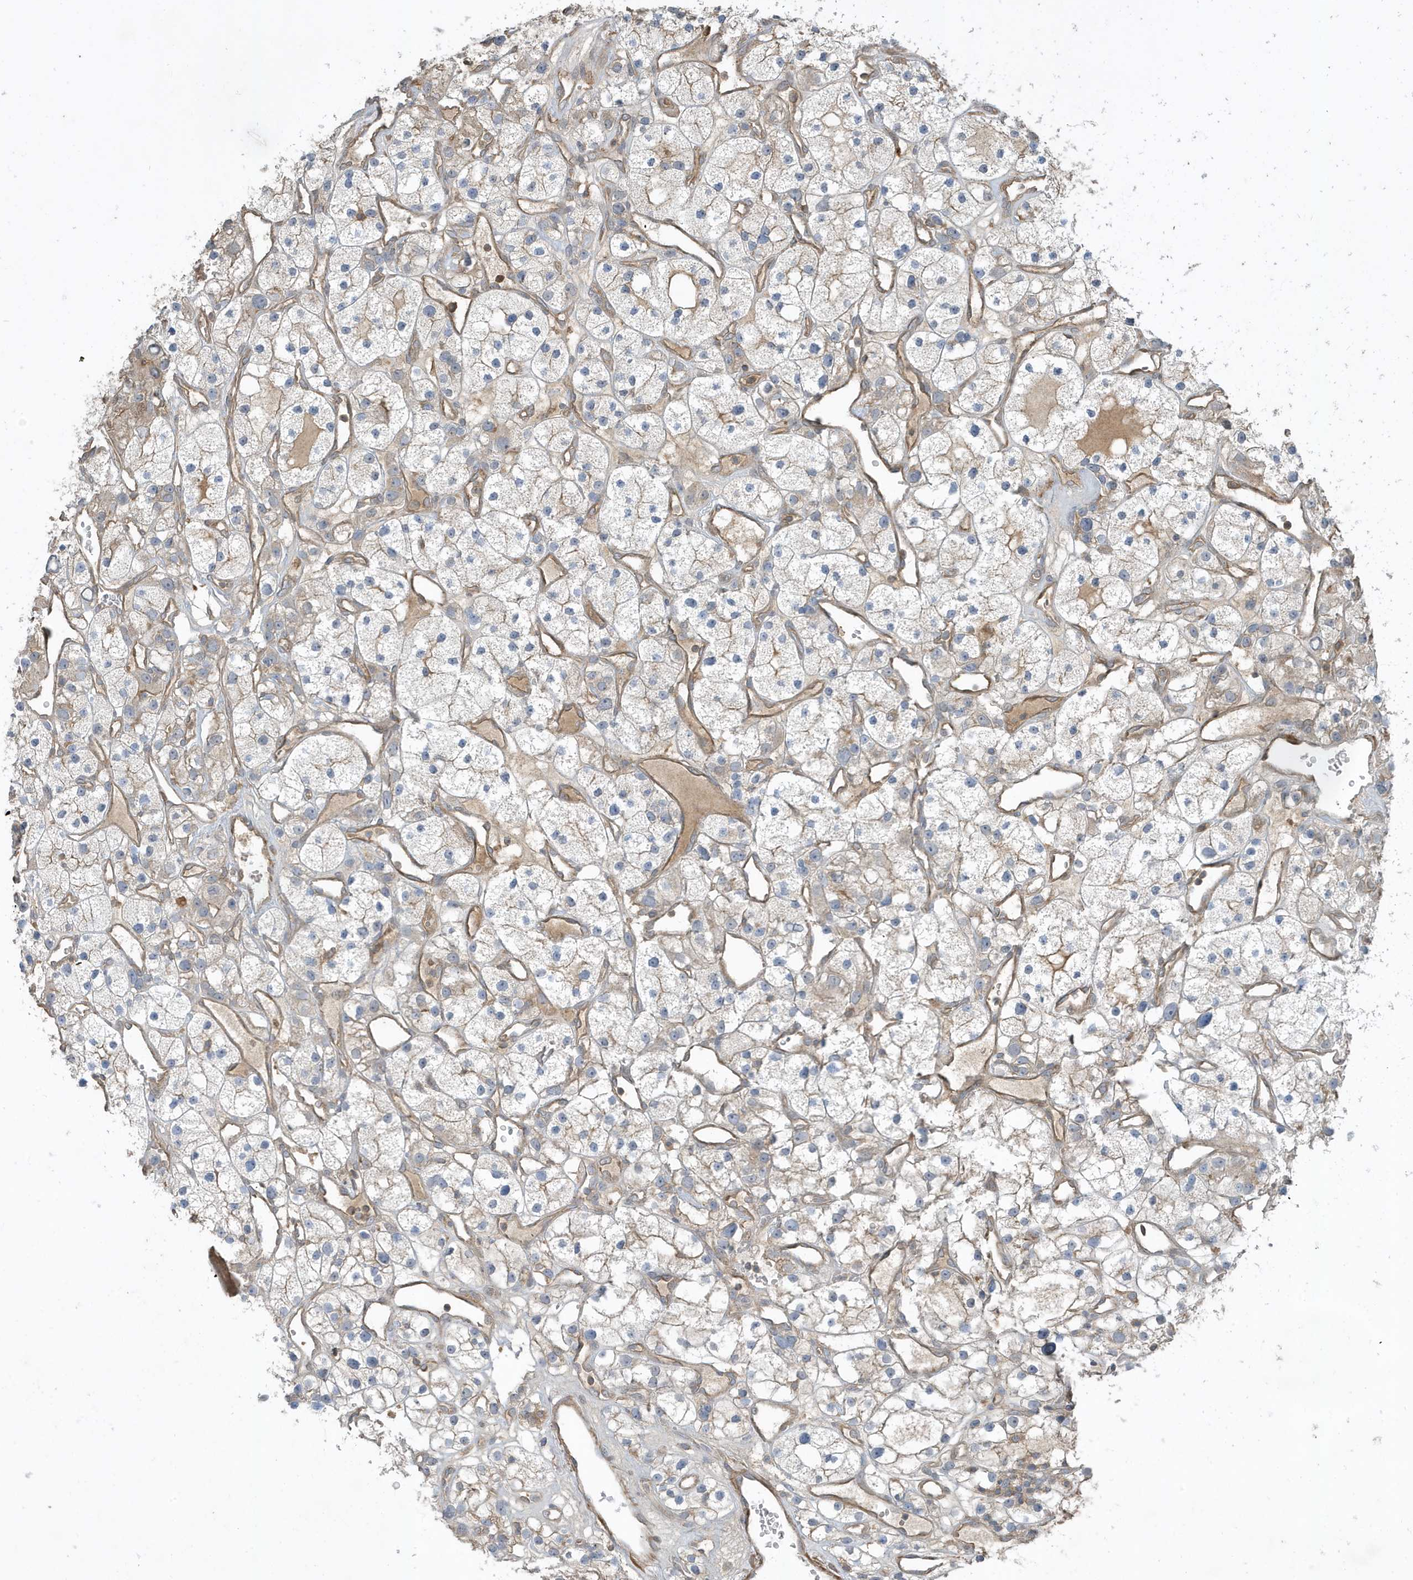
{"staining": {"intensity": "weak", "quantity": "<25%", "location": "cytoplasmic/membranous"}, "tissue": "renal cancer", "cell_type": "Tumor cells", "image_type": "cancer", "snomed": [{"axis": "morphology", "description": "Adenocarcinoma, NOS"}, {"axis": "topography", "description": "Kidney"}], "caption": "Human renal cancer stained for a protein using immunohistochemistry (IHC) reveals no positivity in tumor cells.", "gene": "PRRT3", "patient": {"sex": "female", "age": 57}}